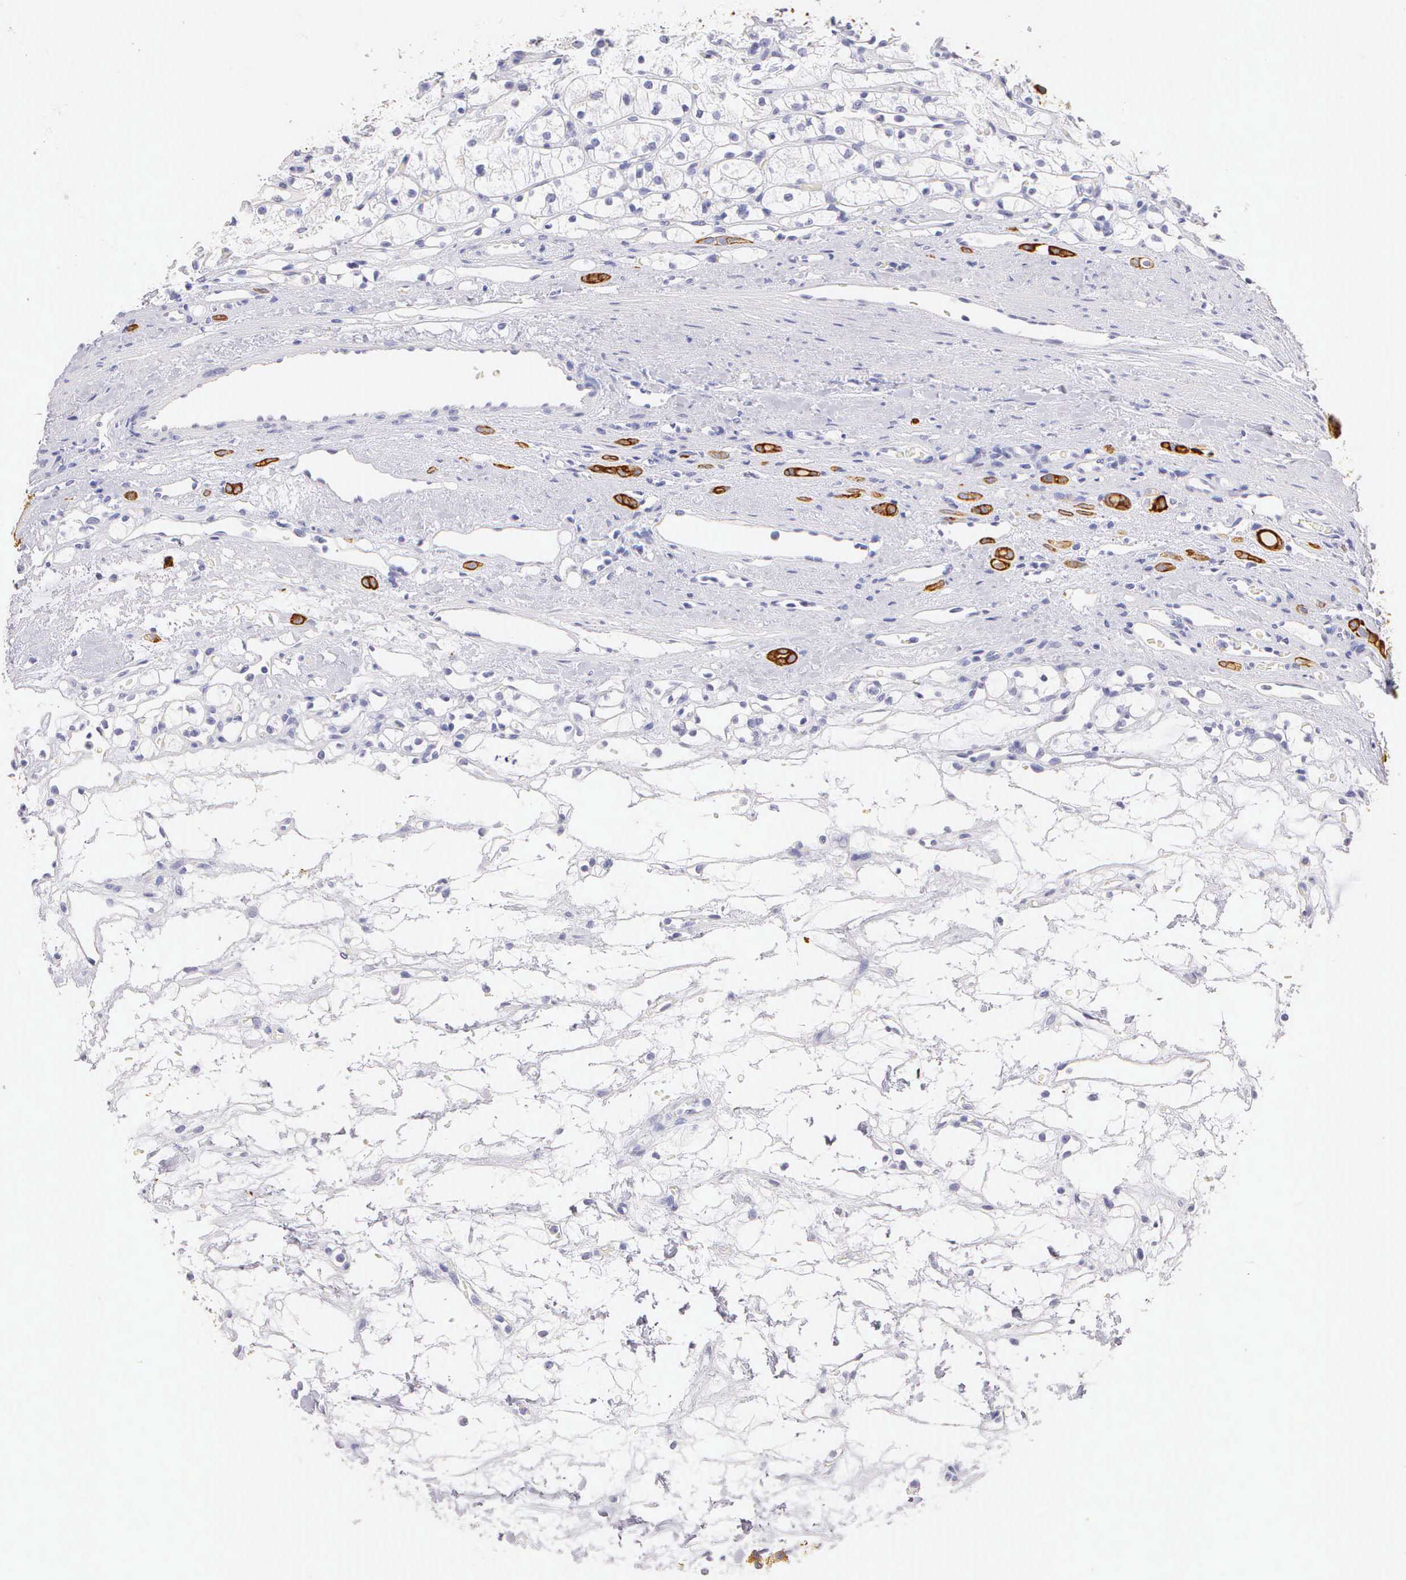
{"staining": {"intensity": "negative", "quantity": "none", "location": "none"}, "tissue": "renal cancer", "cell_type": "Tumor cells", "image_type": "cancer", "snomed": [{"axis": "morphology", "description": "Adenocarcinoma, NOS"}, {"axis": "topography", "description": "Kidney"}], "caption": "This is an immunohistochemistry (IHC) micrograph of human renal cancer (adenocarcinoma). There is no expression in tumor cells.", "gene": "KRT17", "patient": {"sex": "female", "age": 60}}